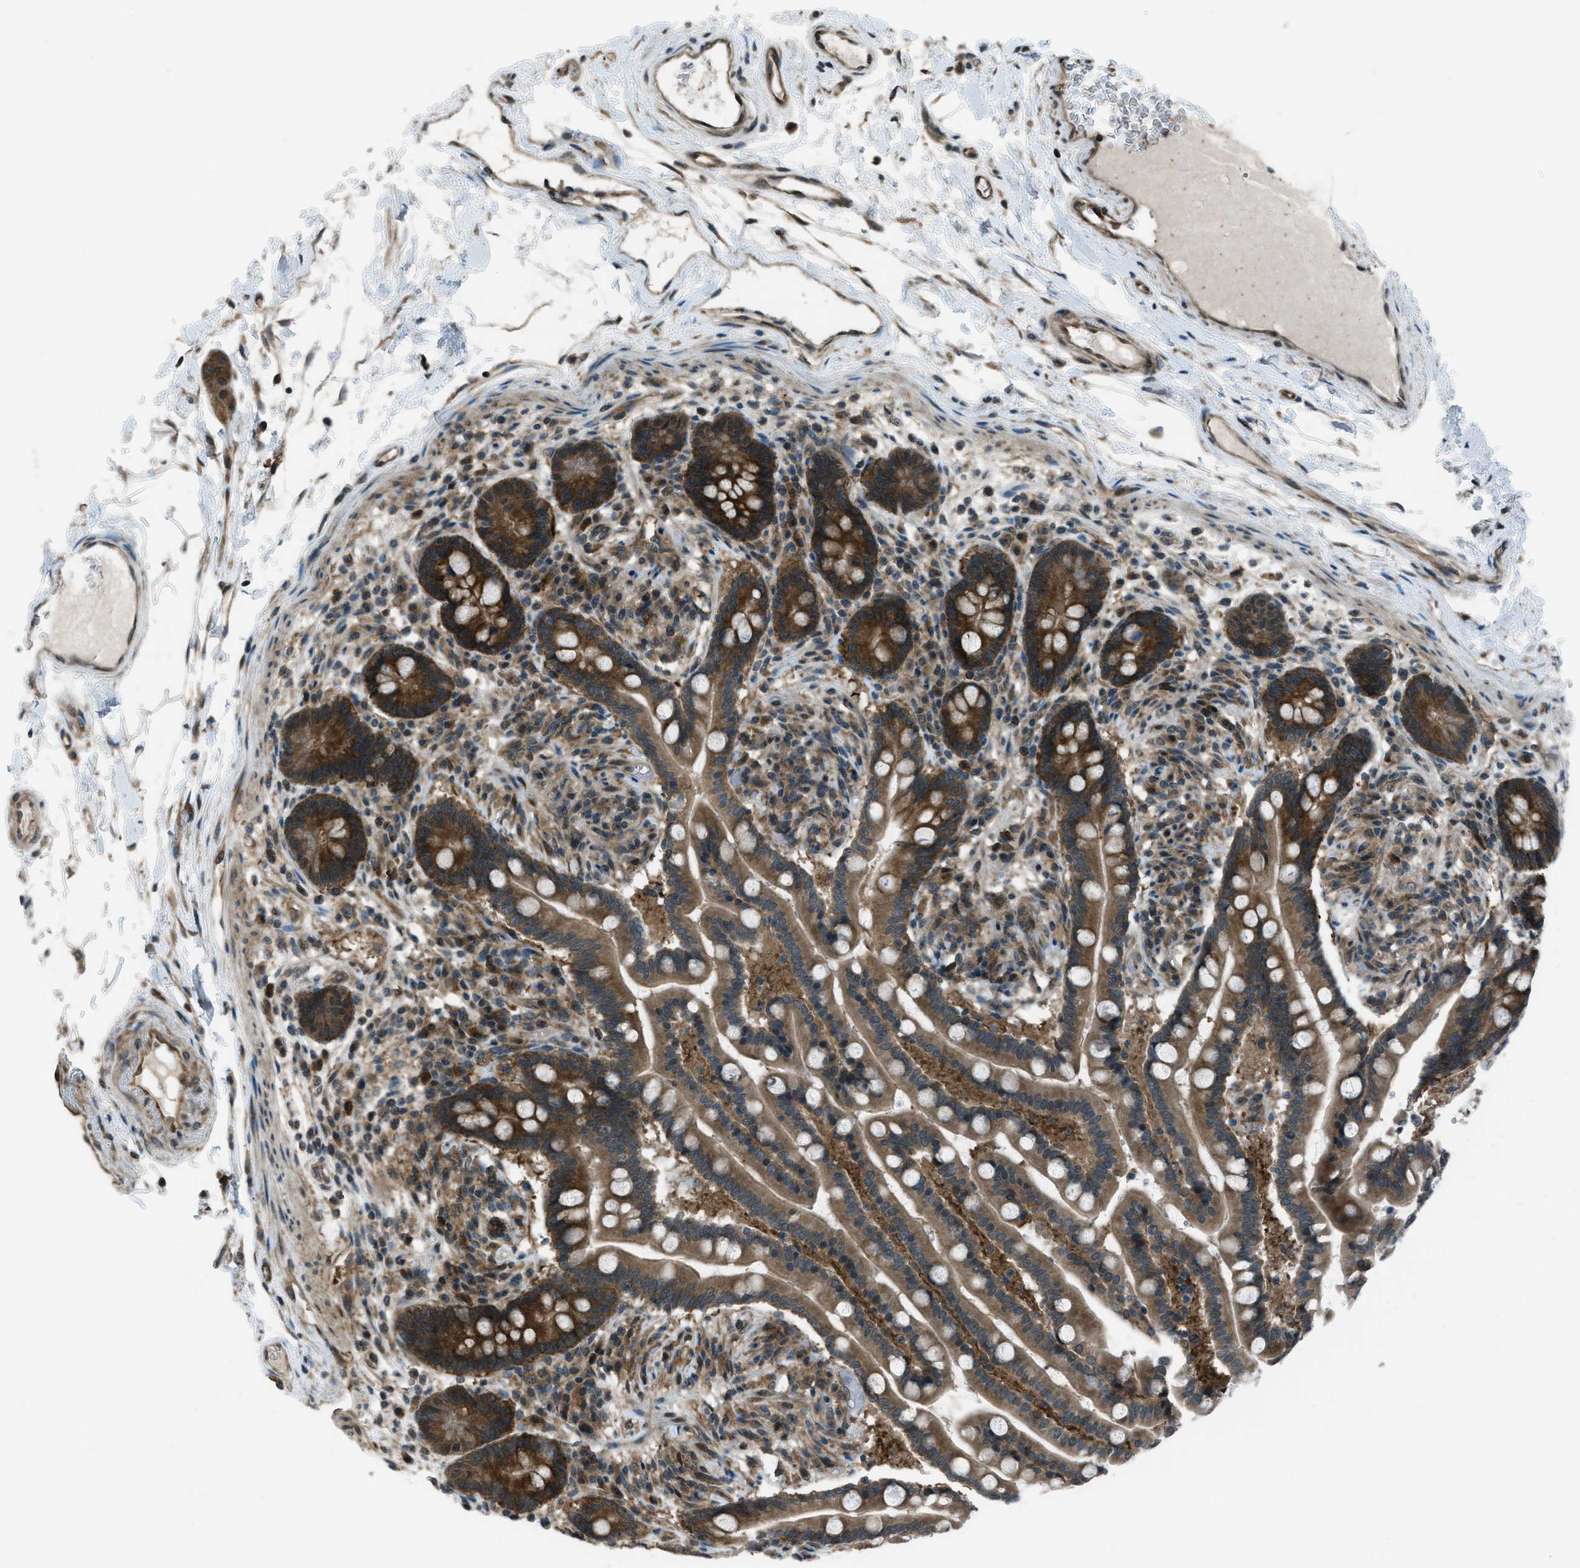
{"staining": {"intensity": "moderate", "quantity": ">75%", "location": "cytoplasmic/membranous,nuclear"}, "tissue": "colon", "cell_type": "Endothelial cells", "image_type": "normal", "snomed": [{"axis": "morphology", "description": "Normal tissue, NOS"}, {"axis": "topography", "description": "Colon"}], "caption": "Benign colon exhibits moderate cytoplasmic/membranous,nuclear expression in approximately >75% of endothelial cells The staining was performed using DAB, with brown indicating positive protein expression. Nuclei are stained blue with hematoxylin..", "gene": "ASAP2", "patient": {"sex": "male", "age": 73}}